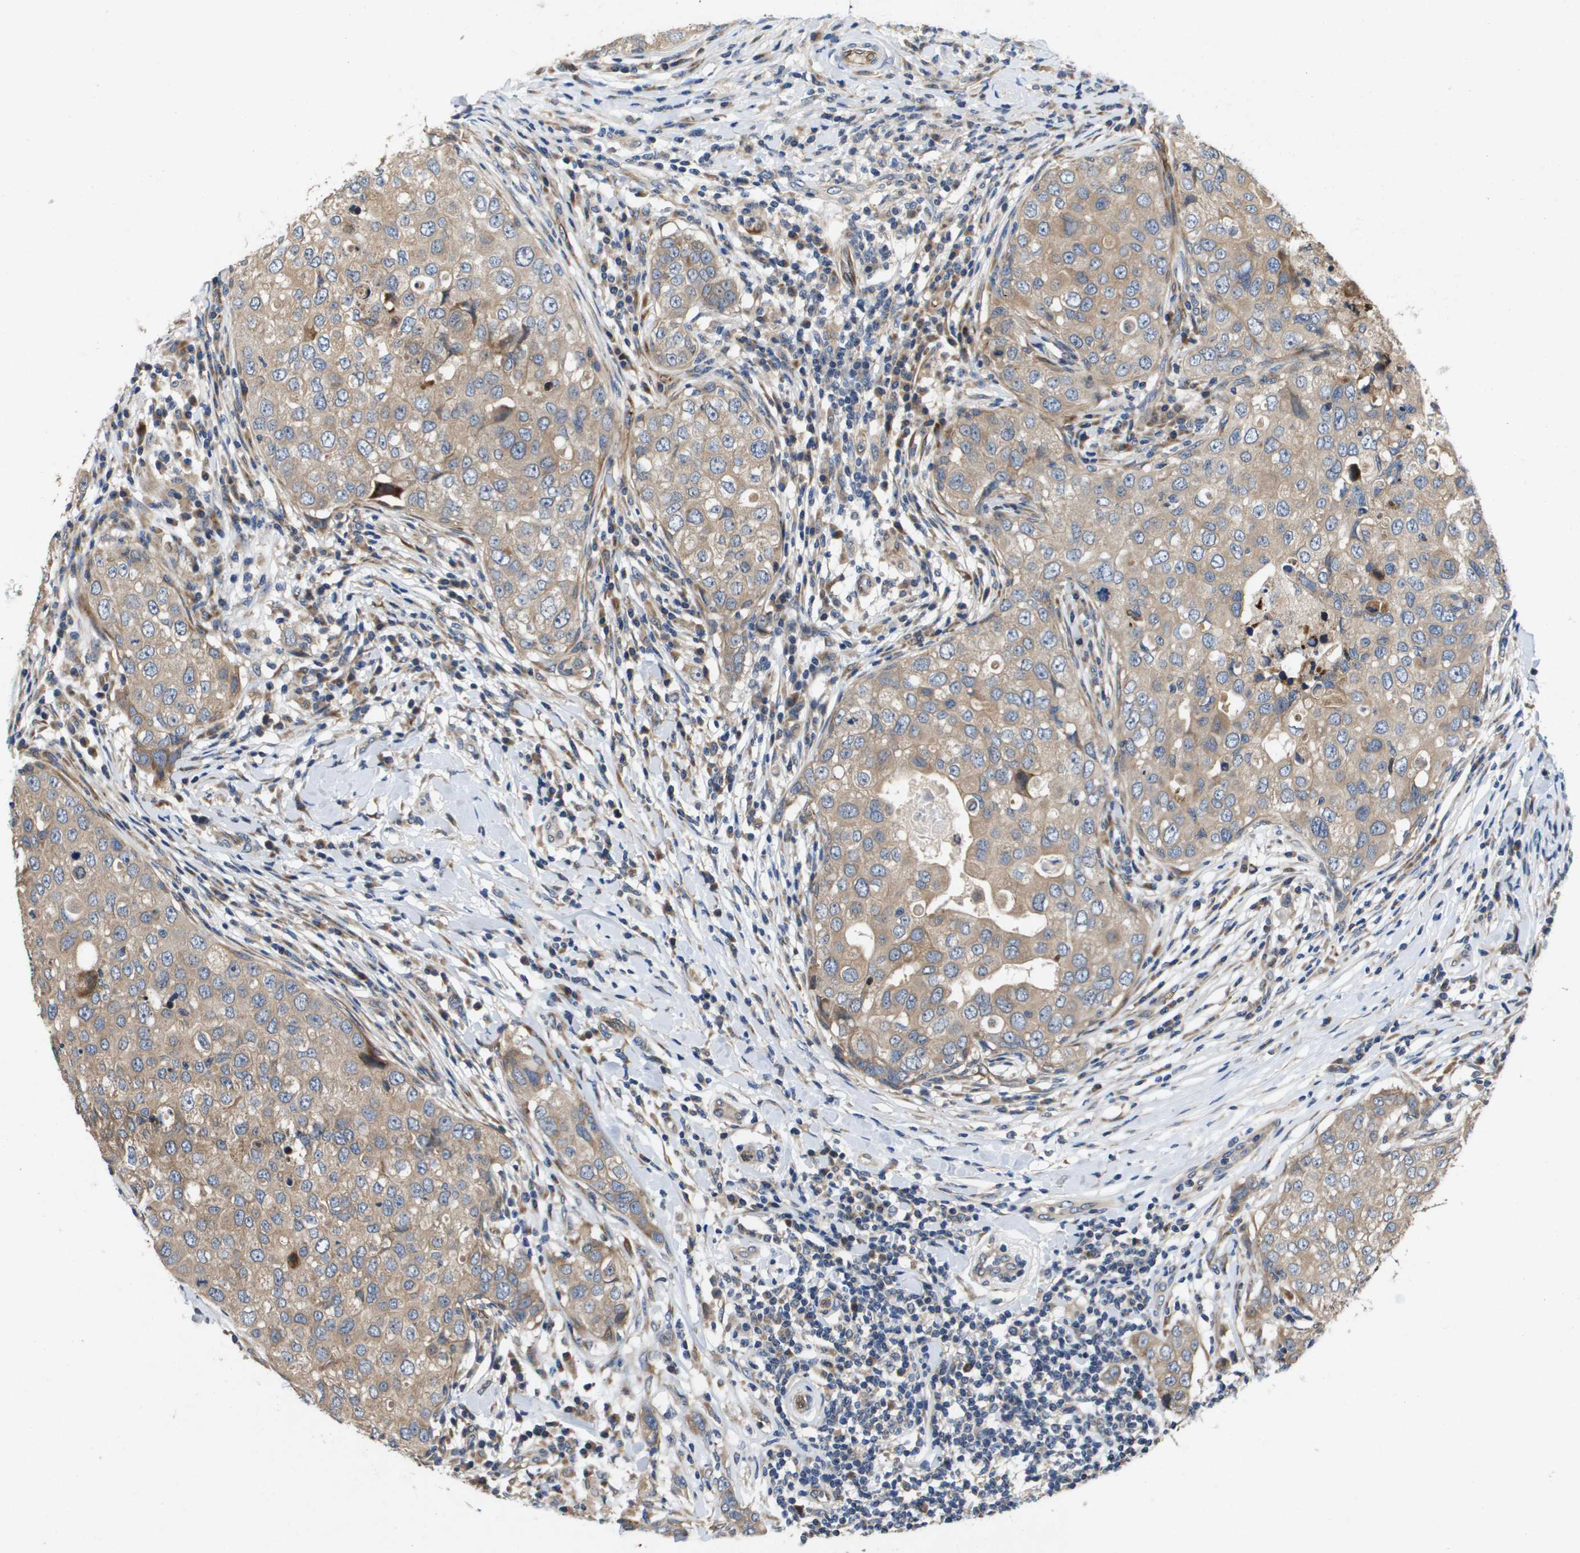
{"staining": {"intensity": "weak", "quantity": ">75%", "location": "cytoplasmic/membranous"}, "tissue": "breast cancer", "cell_type": "Tumor cells", "image_type": "cancer", "snomed": [{"axis": "morphology", "description": "Duct carcinoma"}, {"axis": "topography", "description": "Breast"}], "caption": "Breast cancer was stained to show a protein in brown. There is low levels of weak cytoplasmic/membranous staining in about >75% of tumor cells.", "gene": "ENTPD2", "patient": {"sex": "female", "age": 27}}